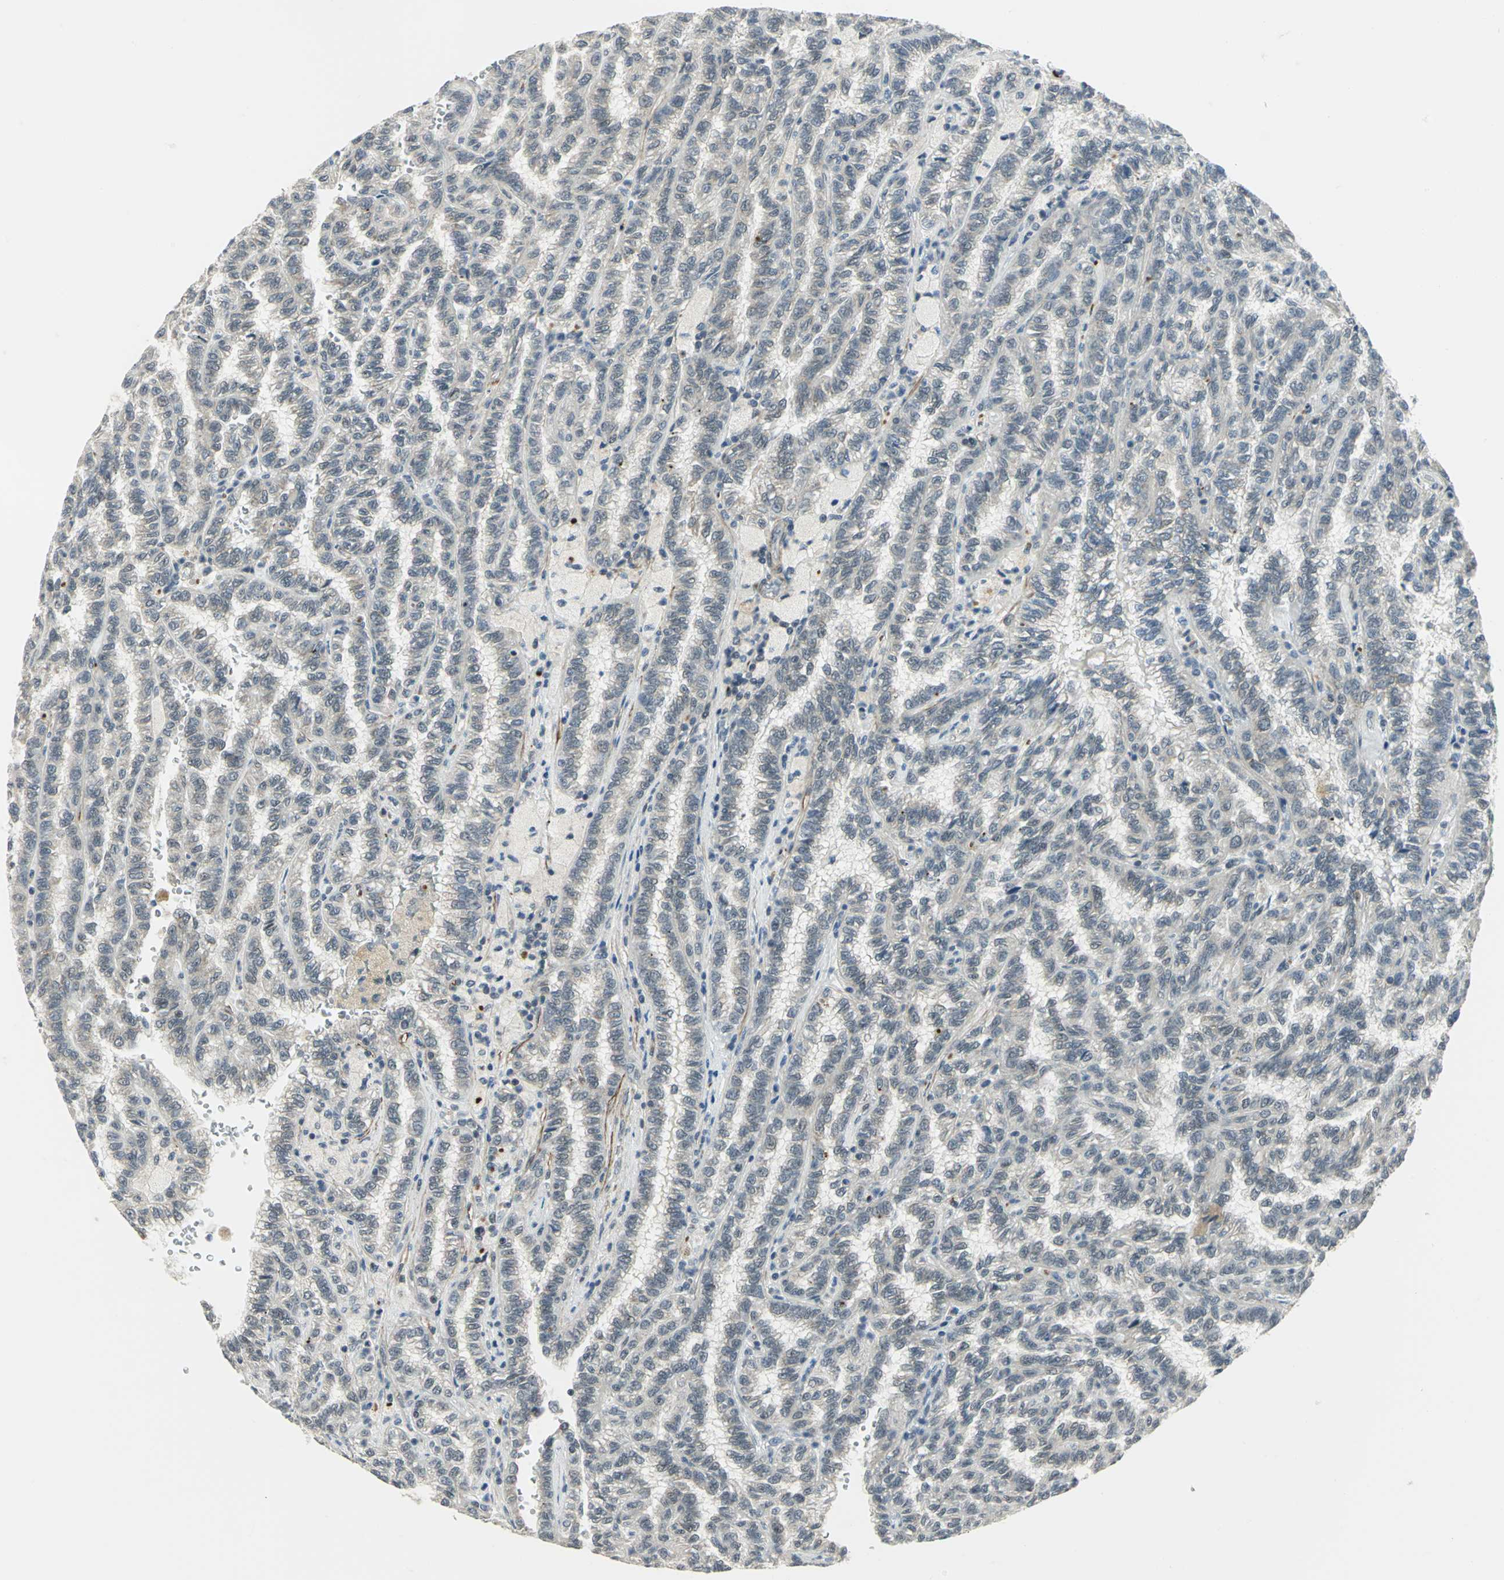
{"staining": {"intensity": "weak", "quantity": "<25%", "location": "cytoplasmic/membranous"}, "tissue": "renal cancer", "cell_type": "Tumor cells", "image_type": "cancer", "snomed": [{"axis": "morphology", "description": "Inflammation, NOS"}, {"axis": "morphology", "description": "Adenocarcinoma, NOS"}, {"axis": "topography", "description": "Kidney"}], "caption": "This is an immunohistochemistry micrograph of human adenocarcinoma (renal). There is no staining in tumor cells.", "gene": "MTA1", "patient": {"sex": "male", "age": 68}}